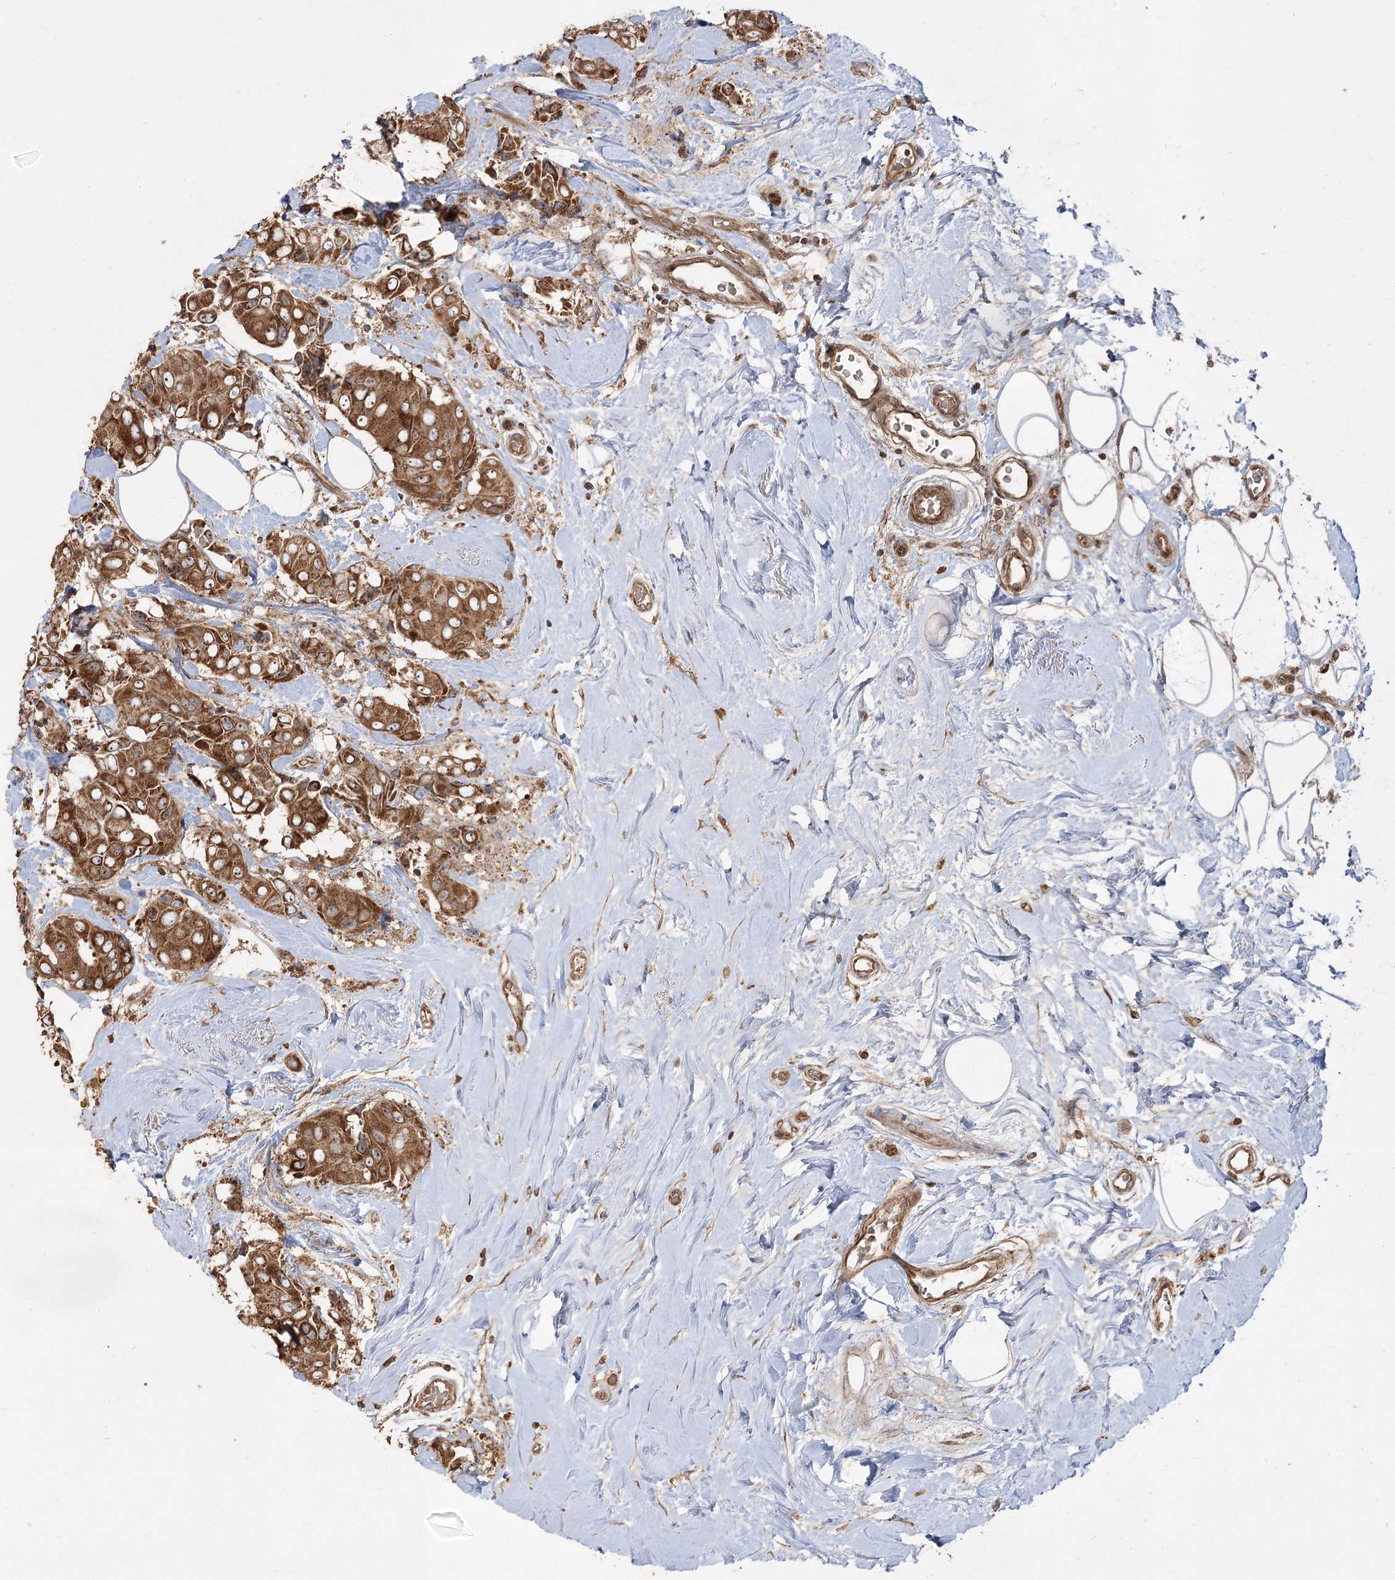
{"staining": {"intensity": "strong", "quantity": ">75%", "location": "cytoplasmic/membranous"}, "tissue": "breast cancer", "cell_type": "Tumor cells", "image_type": "cancer", "snomed": [{"axis": "morphology", "description": "Normal tissue, NOS"}, {"axis": "morphology", "description": "Duct carcinoma"}, {"axis": "topography", "description": "Breast"}], "caption": "Strong cytoplasmic/membranous positivity is appreciated in approximately >75% of tumor cells in breast cancer (intraductal carcinoma).", "gene": "CPLANE1", "patient": {"sex": "female", "age": 39}}